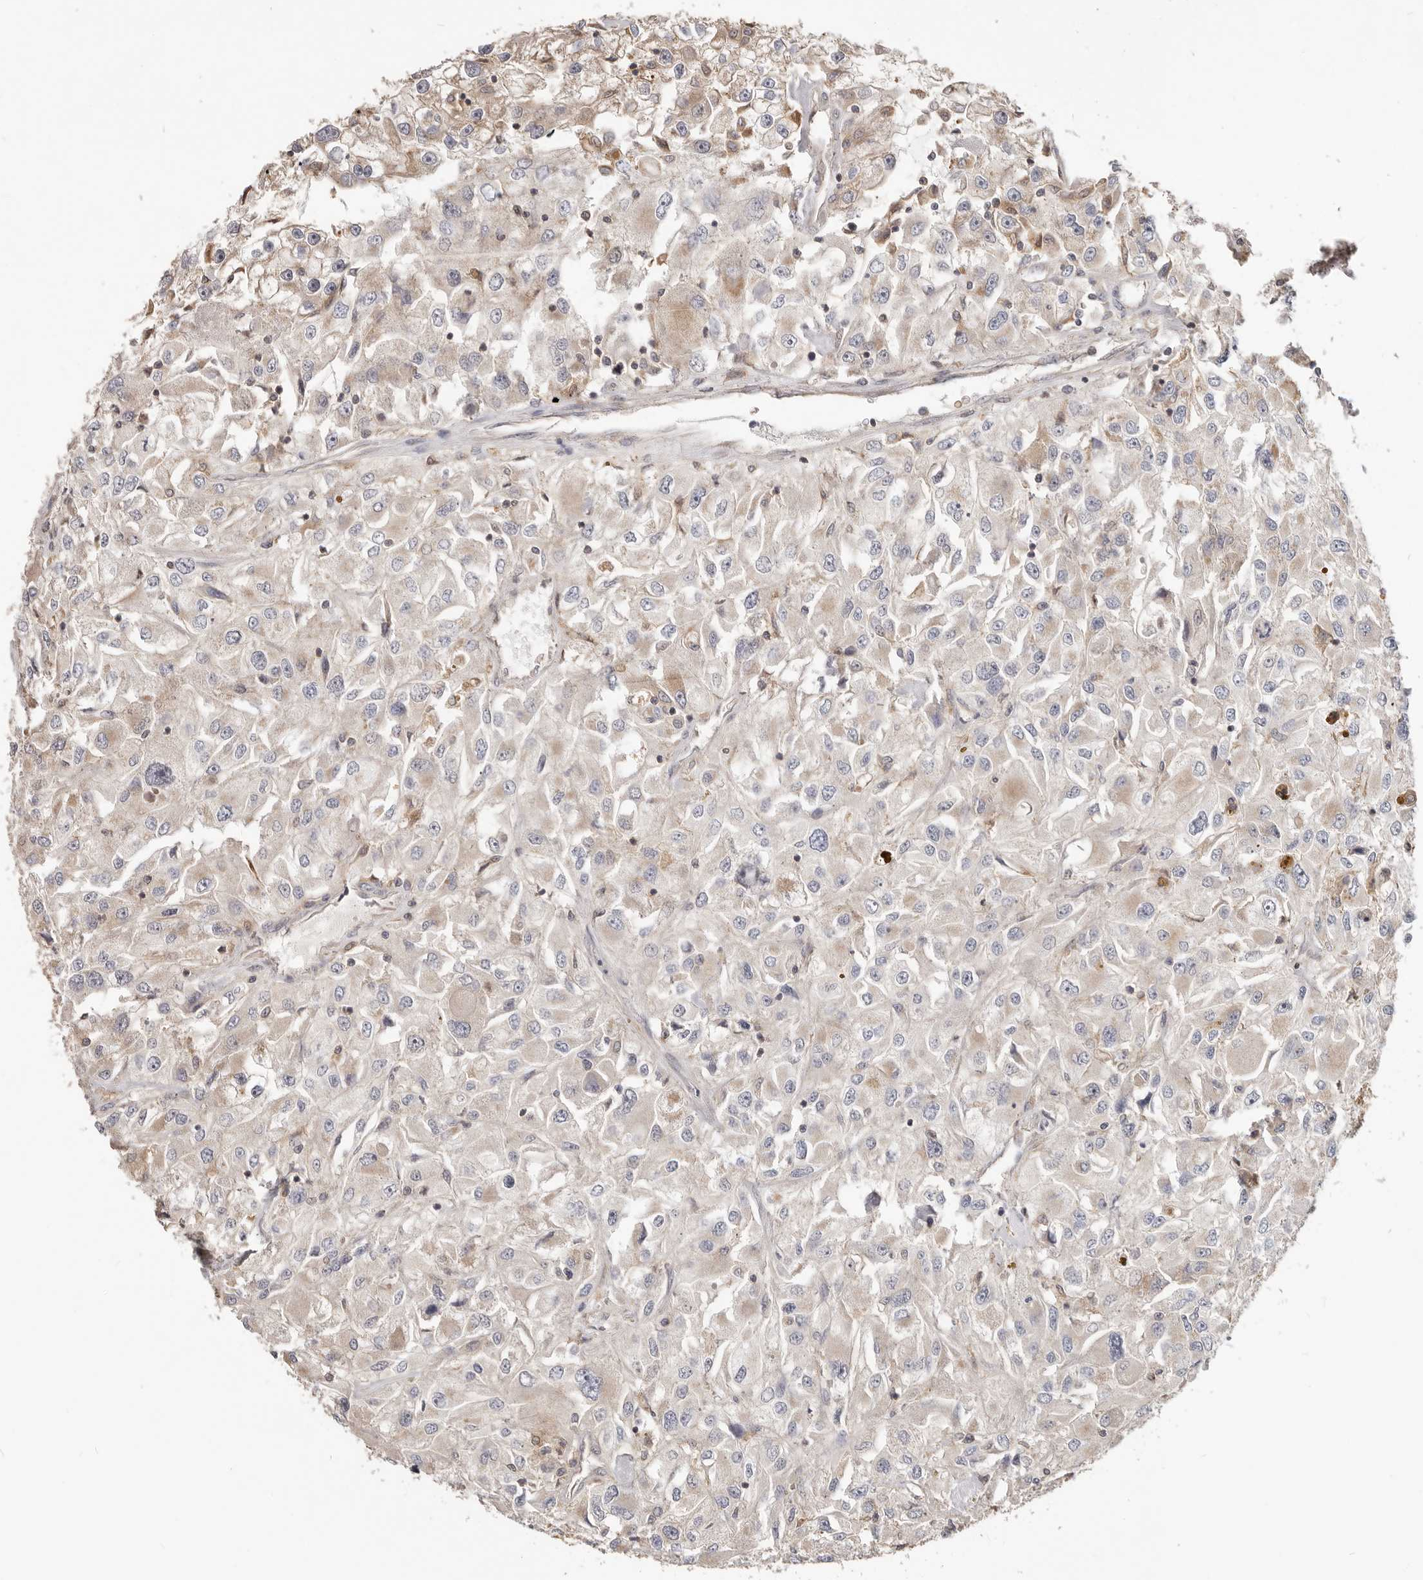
{"staining": {"intensity": "strong", "quantity": "25%-75%", "location": "cytoplasmic/membranous"}, "tissue": "renal cancer", "cell_type": "Tumor cells", "image_type": "cancer", "snomed": [{"axis": "morphology", "description": "Adenocarcinoma, NOS"}, {"axis": "topography", "description": "Kidney"}], "caption": "Protein expression analysis of human adenocarcinoma (renal) reveals strong cytoplasmic/membranous expression in approximately 25%-75% of tumor cells.", "gene": "LRP6", "patient": {"sex": "female", "age": 52}}